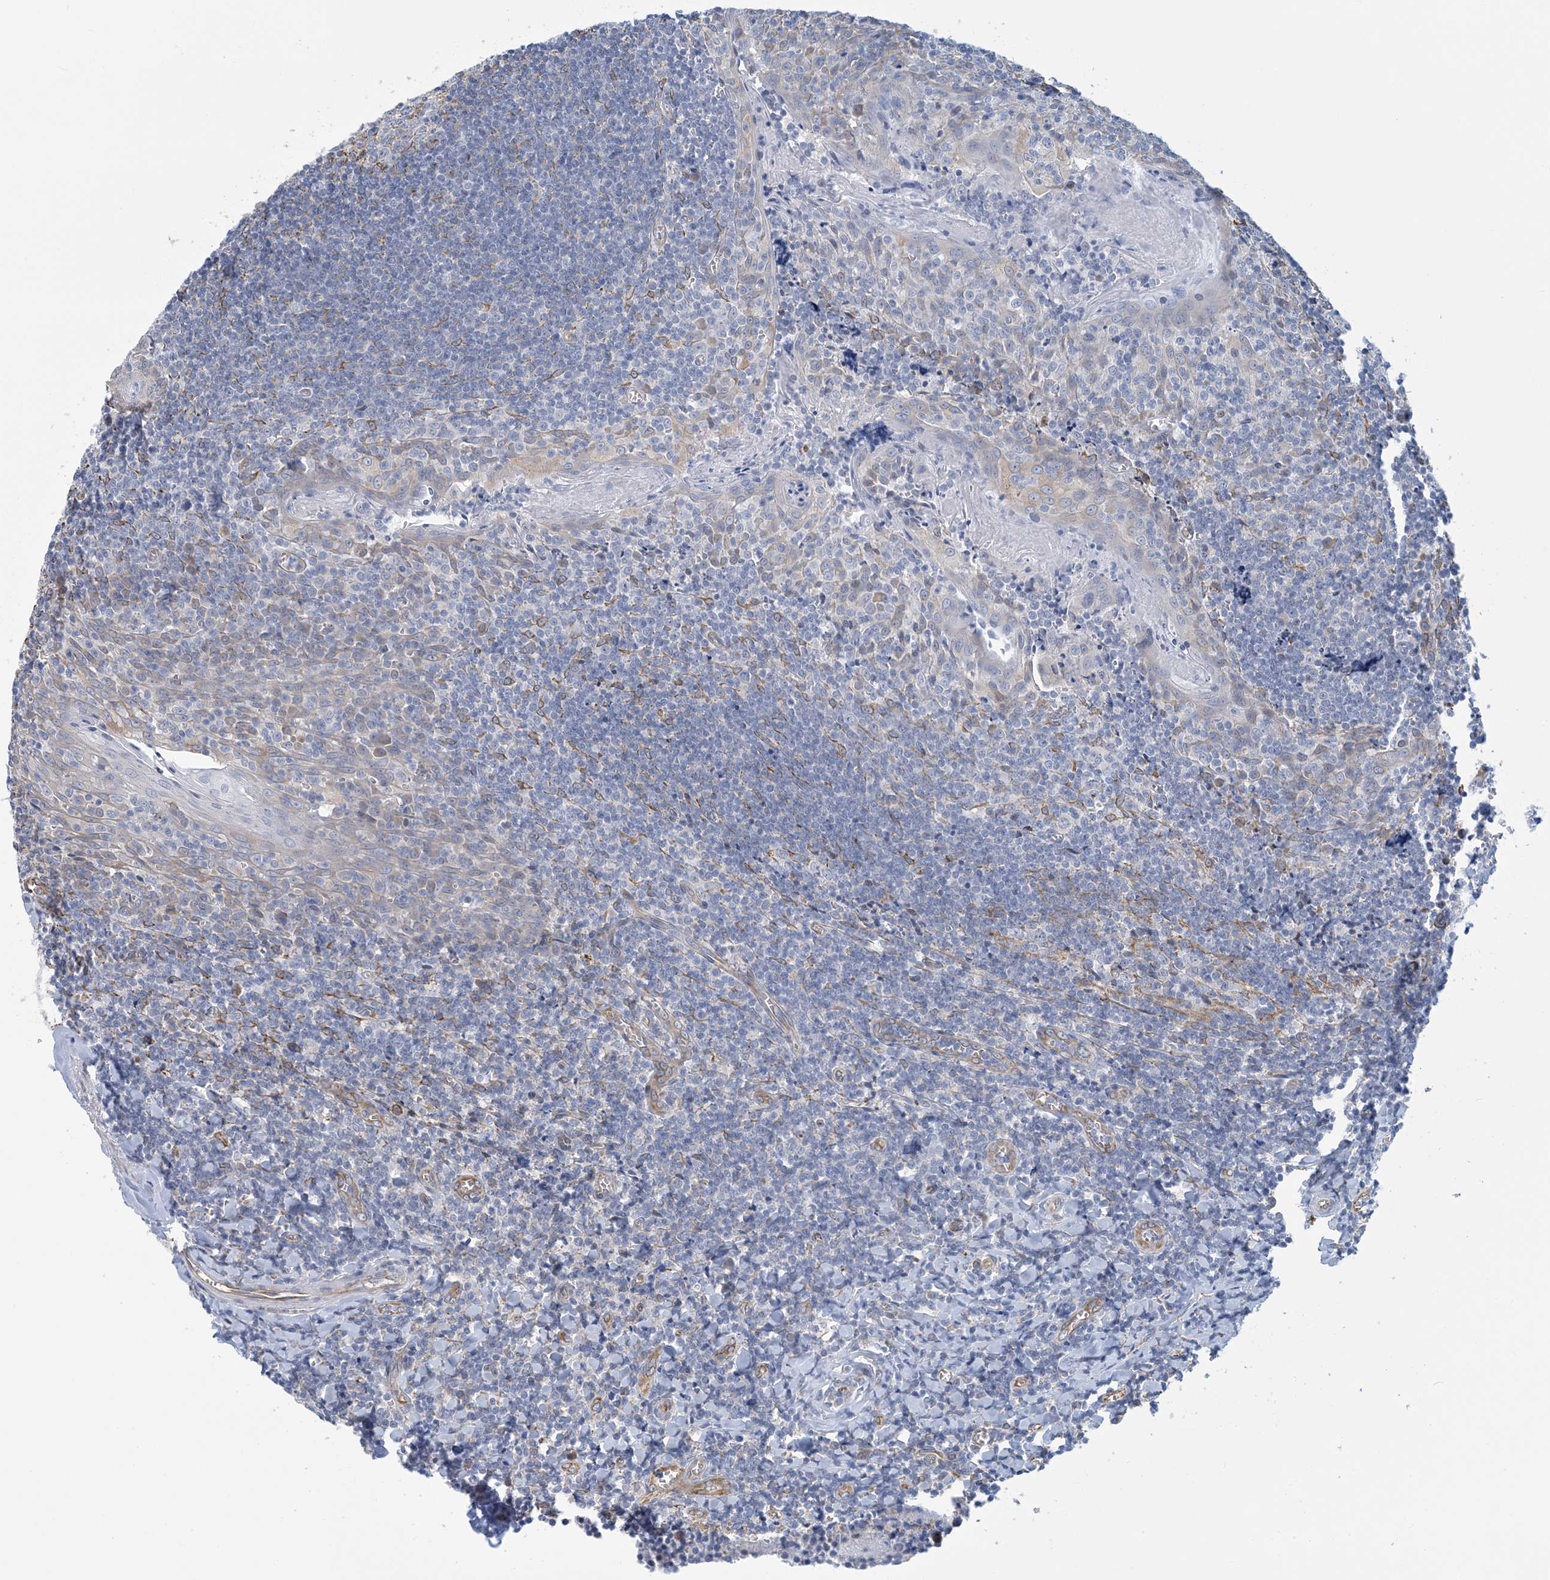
{"staining": {"intensity": "negative", "quantity": "none", "location": "none"}, "tissue": "tonsil", "cell_type": "Germinal center cells", "image_type": "normal", "snomed": [{"axis": "morphology", "description": "Normal tissue, NOS"}, {"axis": "topography", "description": "Tonsil"}], "caption": "Photomicrograph shows no significant protein expression in germinal center cells of benign tonsil. The staining was performed using DAB (3,3'-diaminobenzidine) to visualize the protein expression in brown, while the nuclei were stained in blue with hematoxylin (Magnification: 20x).", "gene": "CCDC14", "patient": {"sex": "male", "age": 27}}